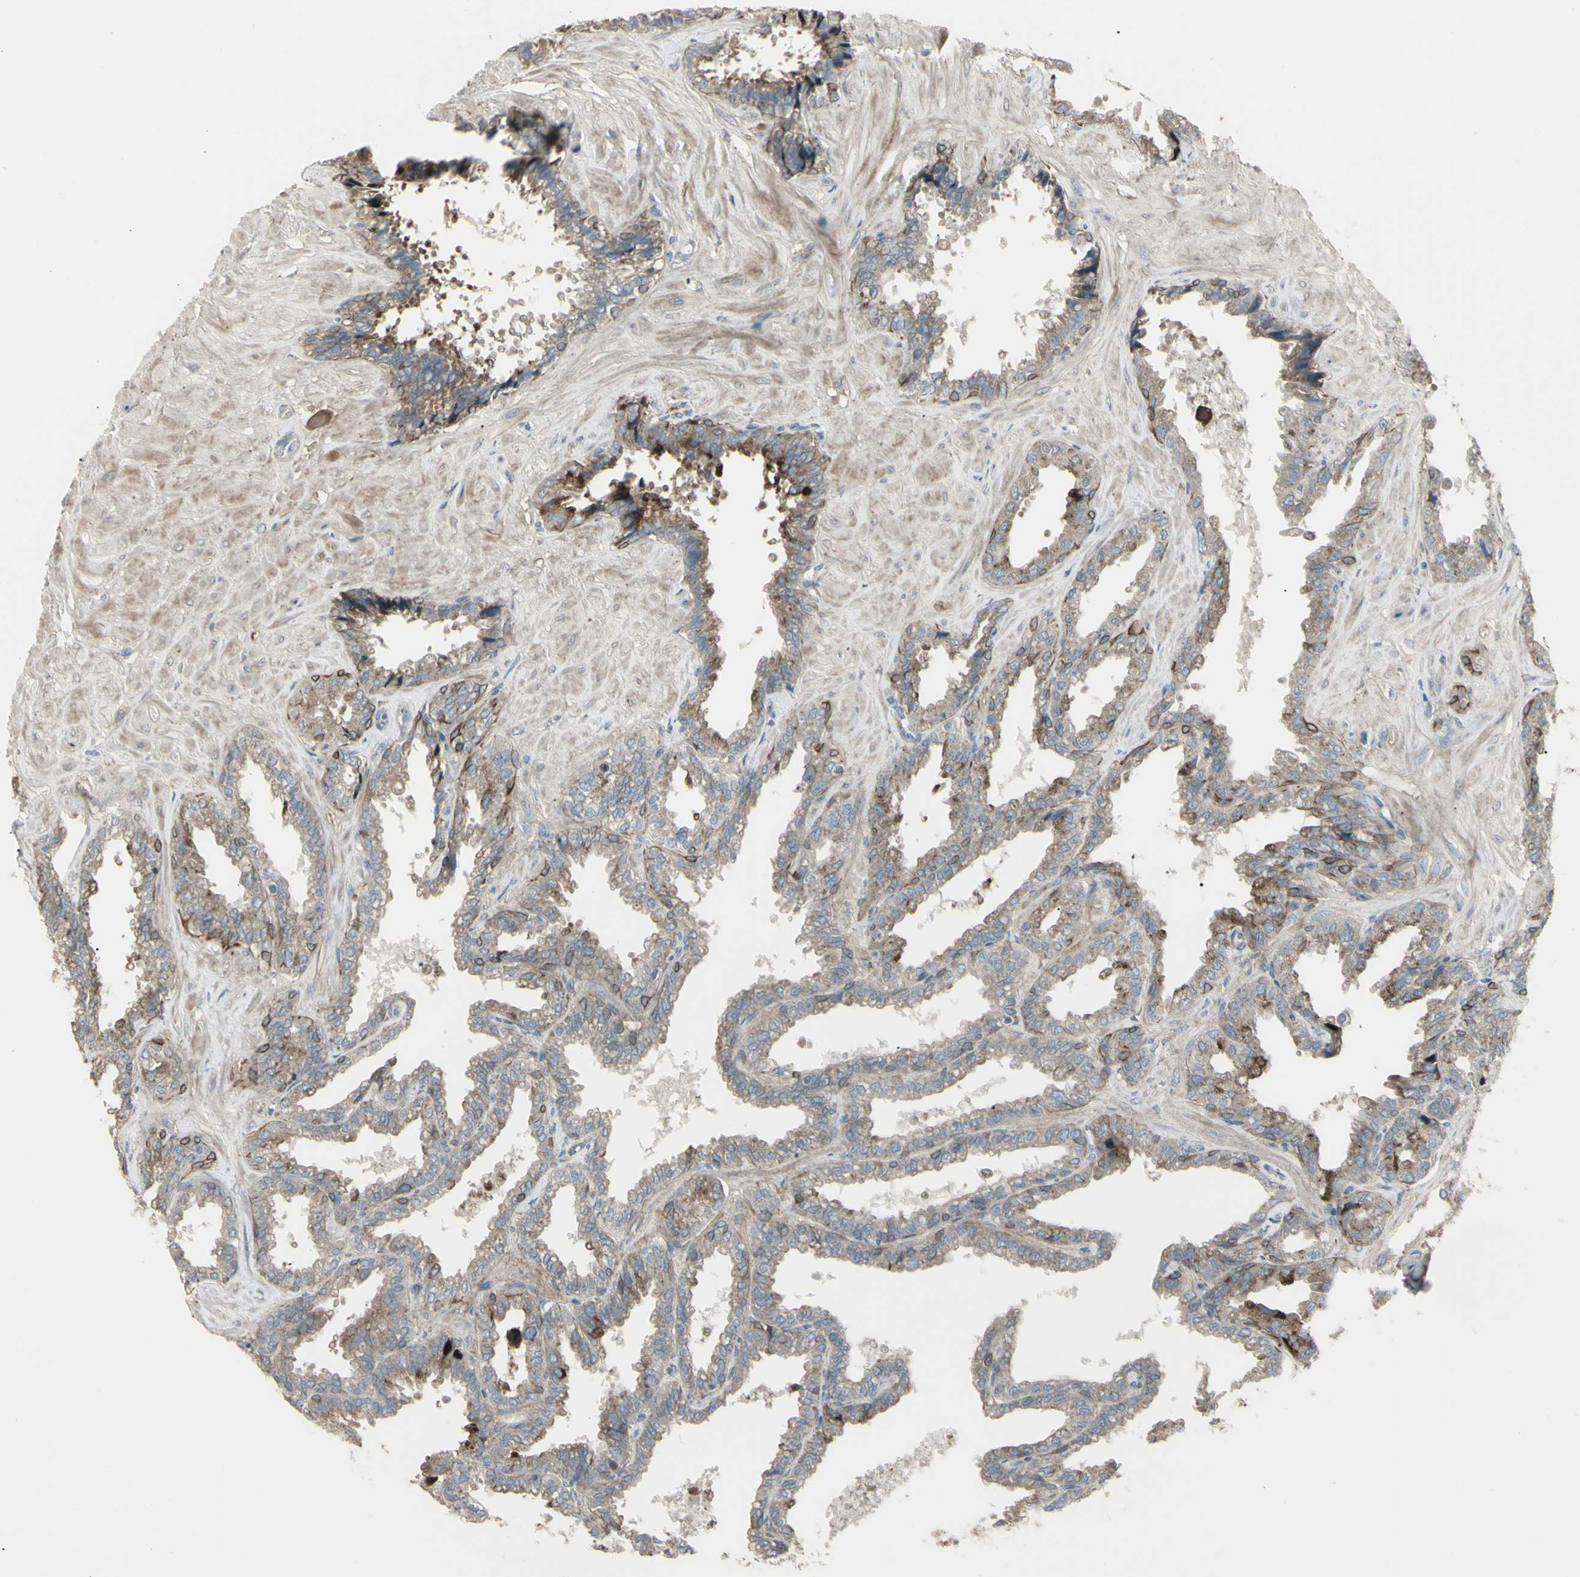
{"staining": {"intensity": "moderate", "quantity": ">75%", "location": "cytoplasmic/membranous"}, "tissue": "seminal vesicle", "cell_type": "Glandular cells", "image_type": "normal", "snomed": [{"axis": "morphology", "description": "Normal tissue, NOS"}, {"axis": "topography", "description": "Seminal veicle"}], "caption": "Glandular cells show medium levels of moderate cytoplasmic/membranous staining in approximately >75% of cells in normal human seminal vesicle.", "gene": "CD276", "patient": {"sex": "male", "age": 46}}